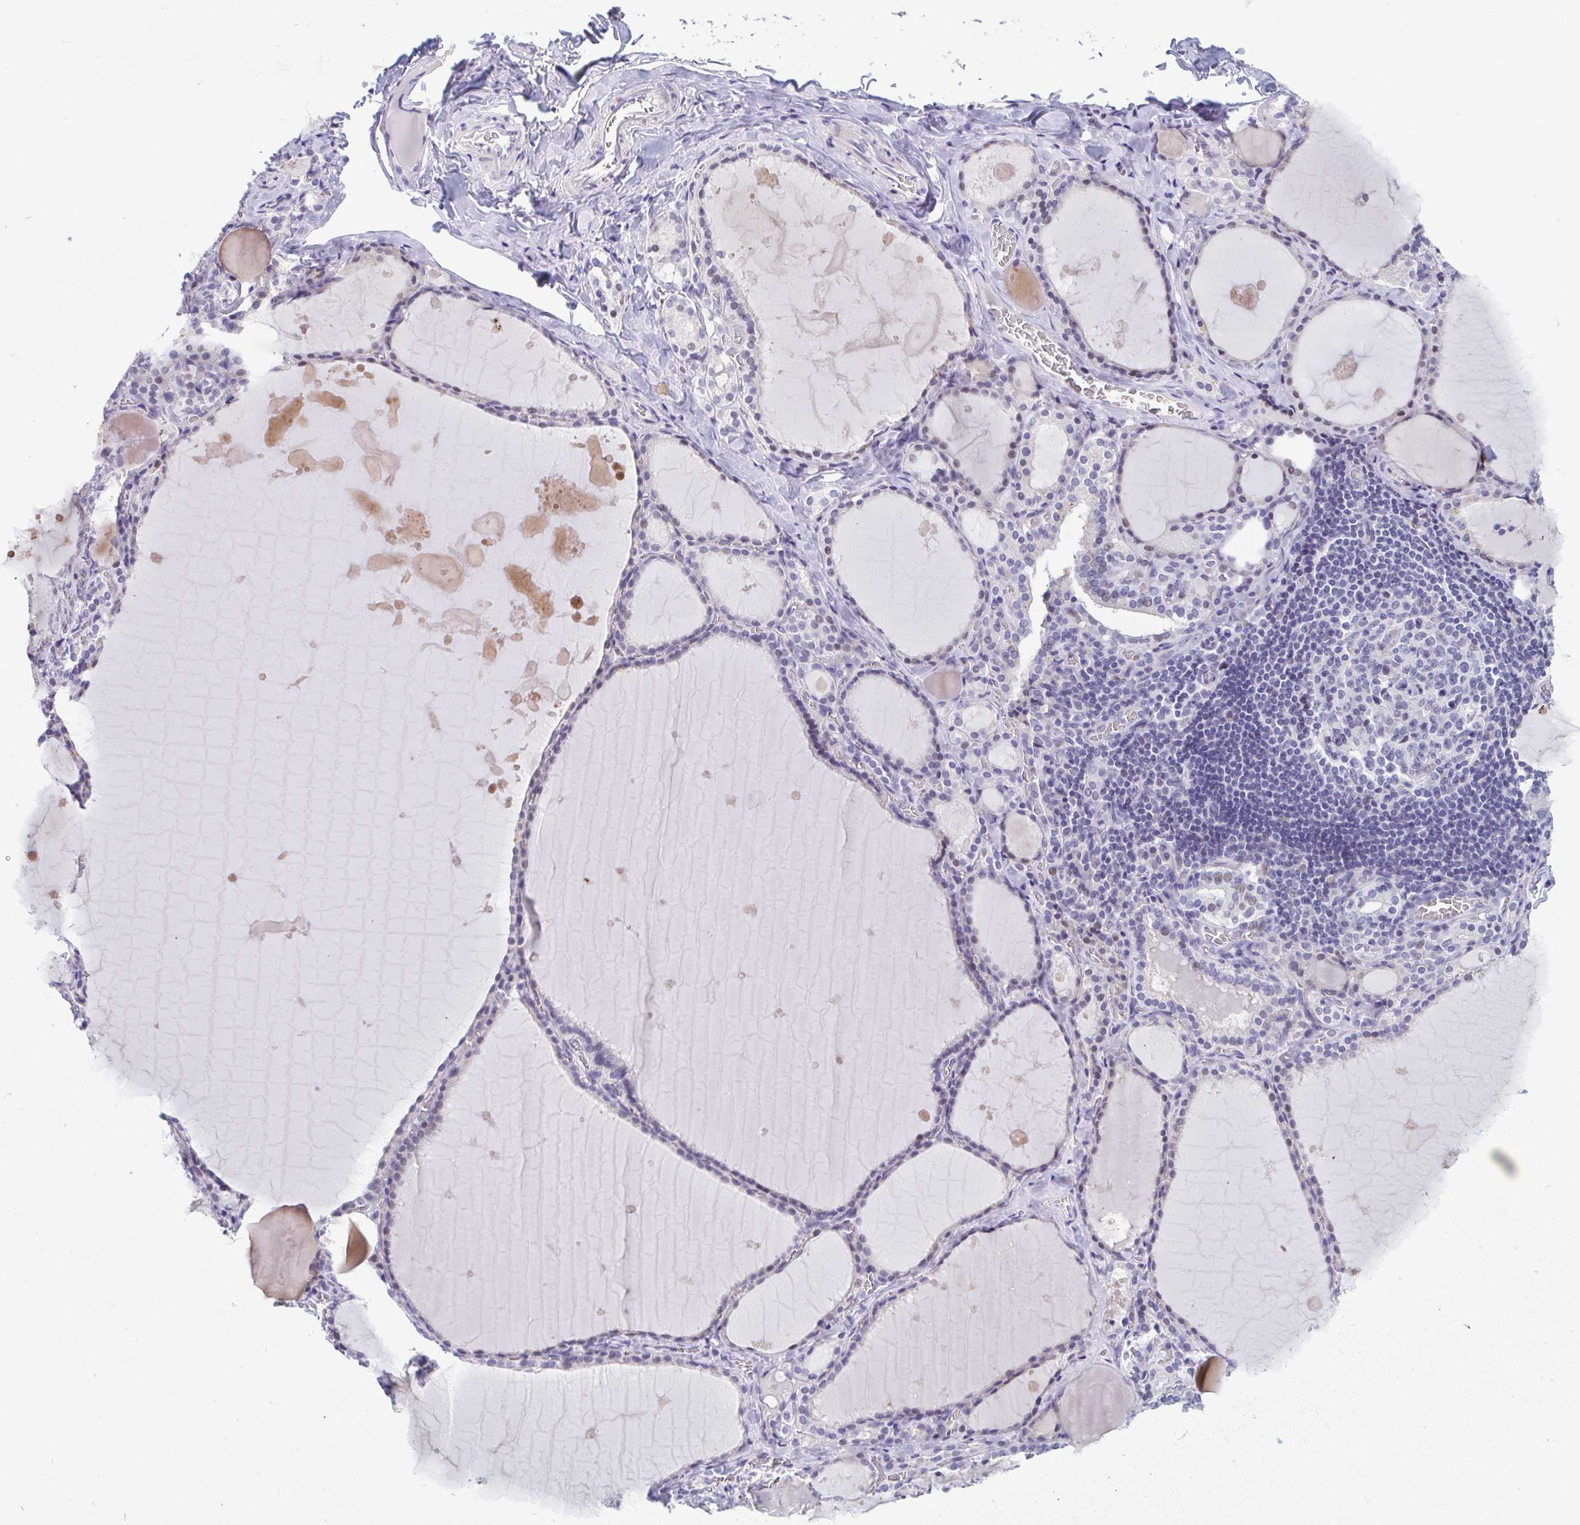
{"staining": {"intensity": "weak", "quantity": "<25%", "location": "nuclear"}, "tissue": "thyroid gland", "cell_type": "Glandular cells", "image_type": "normal", "snomed": [{"axis": "morphology", "description": "Normal tissue, NOS"}, {"axis": "topography", "description": "Thyroid gland"}], "caption": "IHC of unremarkable human thyroid gland displays no positivity in glandular cells.", "gene": "PERM1", "patient": {"sex": "male", "age": 56}}